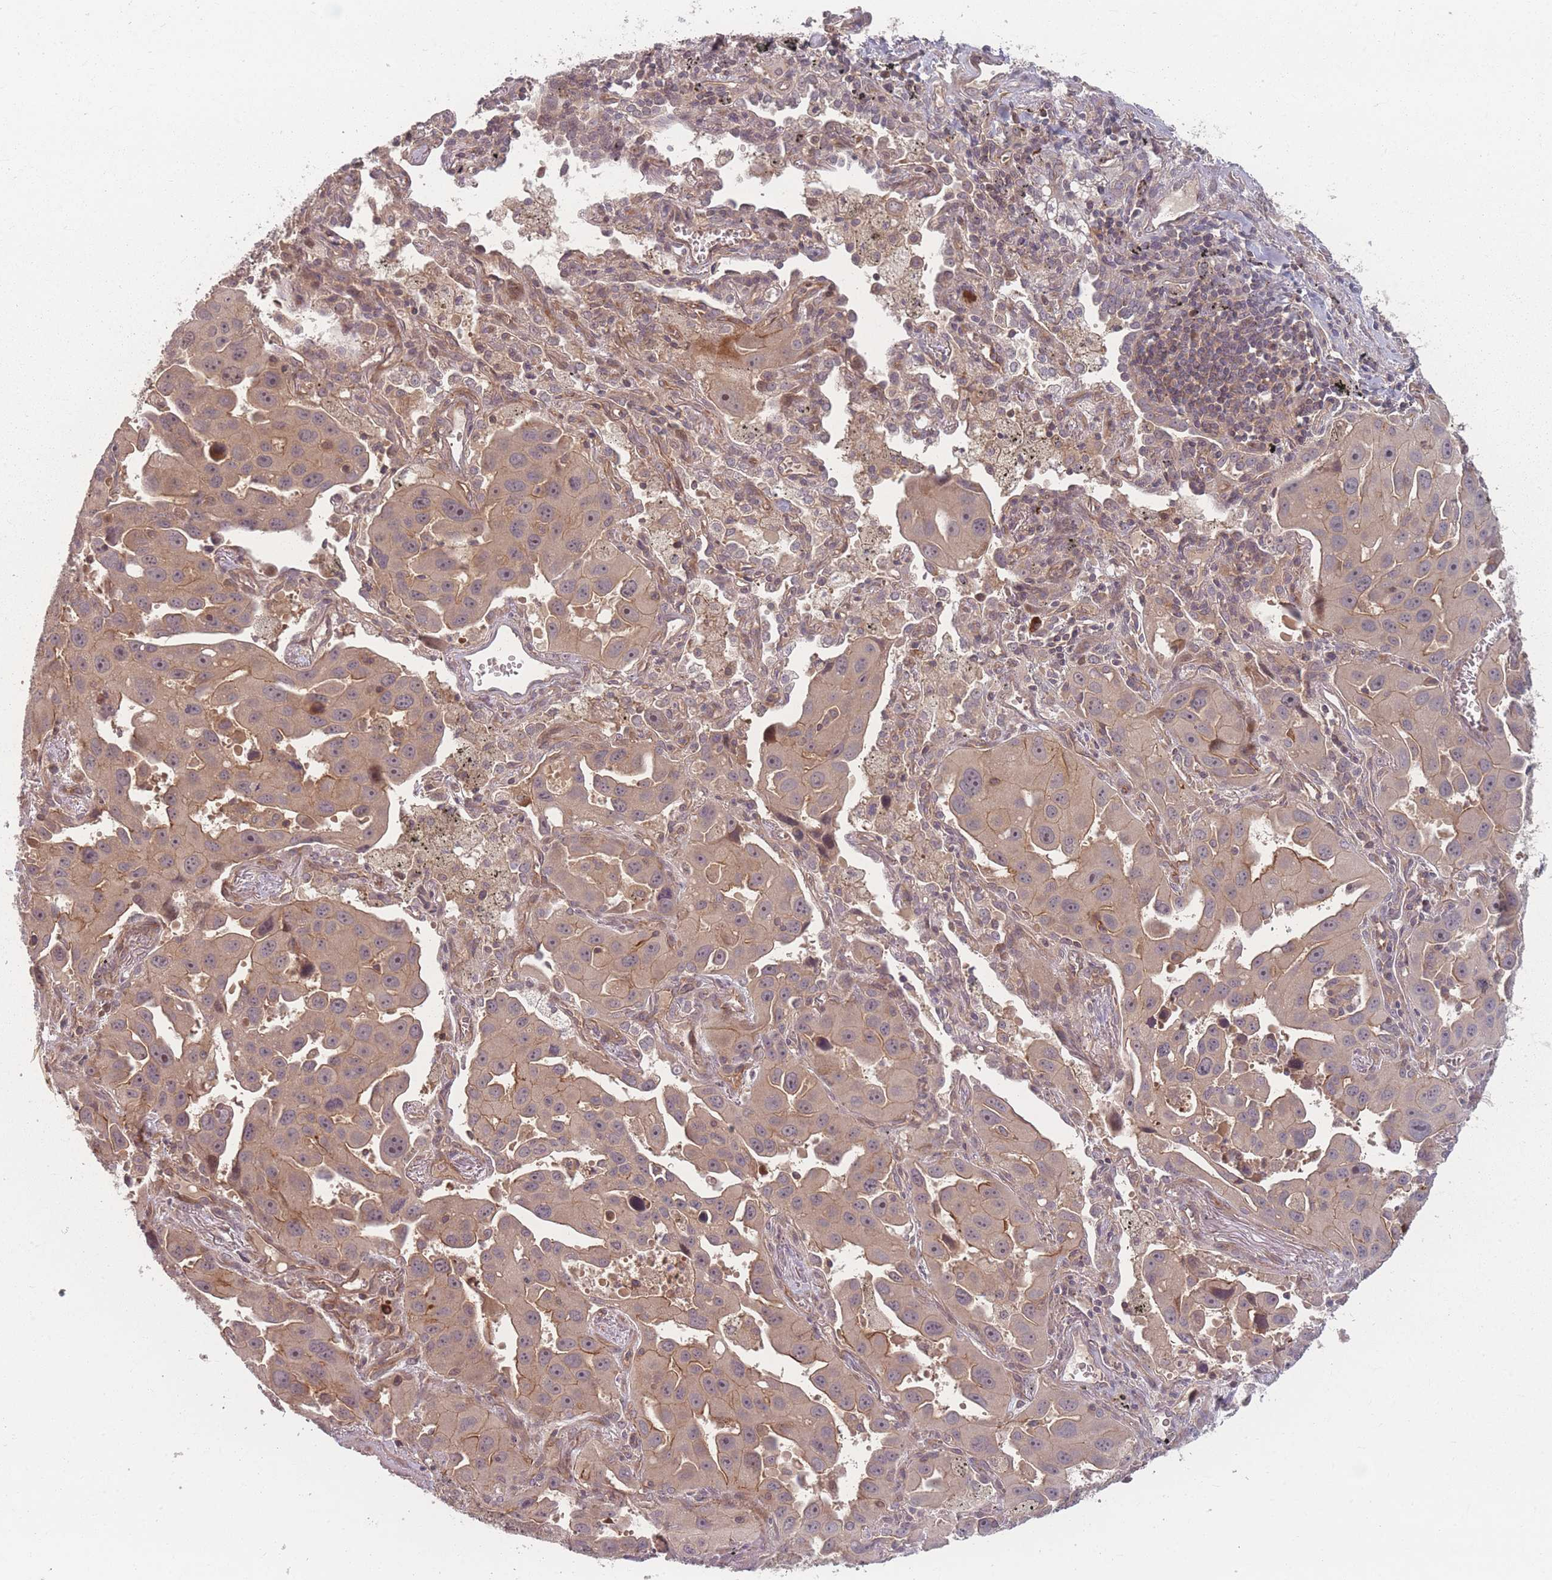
{"staining": {"intensity": "moderate", "quantity": ">75%", "location": "cytoplasmic/membranous"}, "tissue": "lung cancer", "cell_type": "Tumor cells", "image_type": "cancer", "snomed": [{"axis": "morphology", "description": "Adenocarcinoma, NOS"}, {"axis": "topography", "description": "Lung"}], "caption": "IHC of lung adenocarcinoma reveals medium levels of moderate cytoplasmic/membranous staining in approximately >75% of tumor cells.", "gene": "HAGH", "patient": {"sex": "male", "age": 66}}